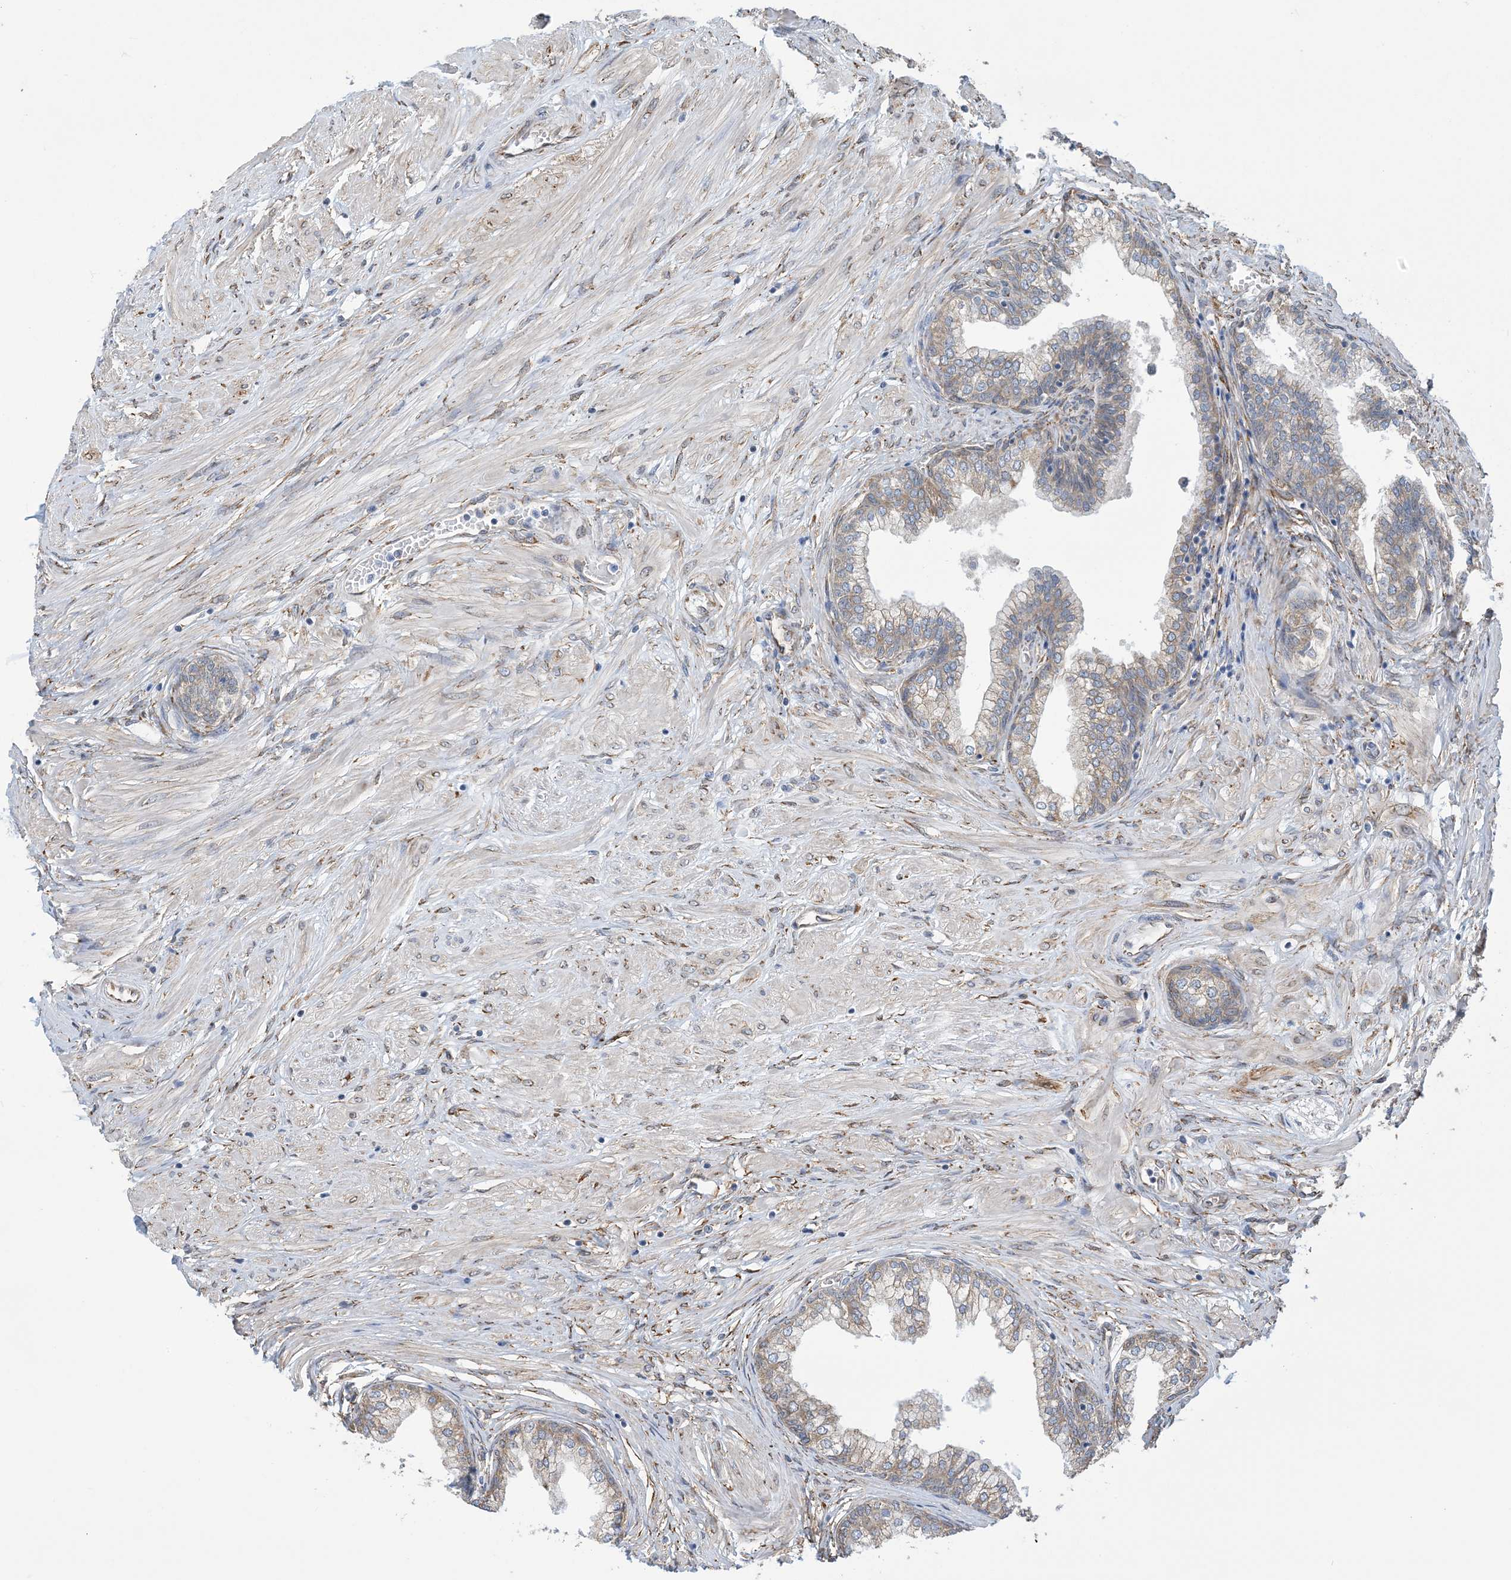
{"staining": {"intensity": "weak", "quantity": "<25%", "location": "cytoplasmic/membranous"}, "tissue": "prostate", "cell_type": "Glandular cells", "image_type": "normal", "snomed": [{"axis": "morphology", "description": "Normal tissue, NOS"}, {"axis": "morphology", "description": "Urothelial carcinoma, Low grade"}, {"axis": "topography", "description": "Urinary bladder"}, {"axis": "topography", "description": "Prostate"}], "caption": "This is a micrograph of immunohistochemistry (IHC) staining of normal prostate, which shows no positivity in glandular cells. (Brightfield microscopy of DAB IHC at high magnification).", "gene": "CCDC14", "patient": {"sex": "male", "age": 60}}